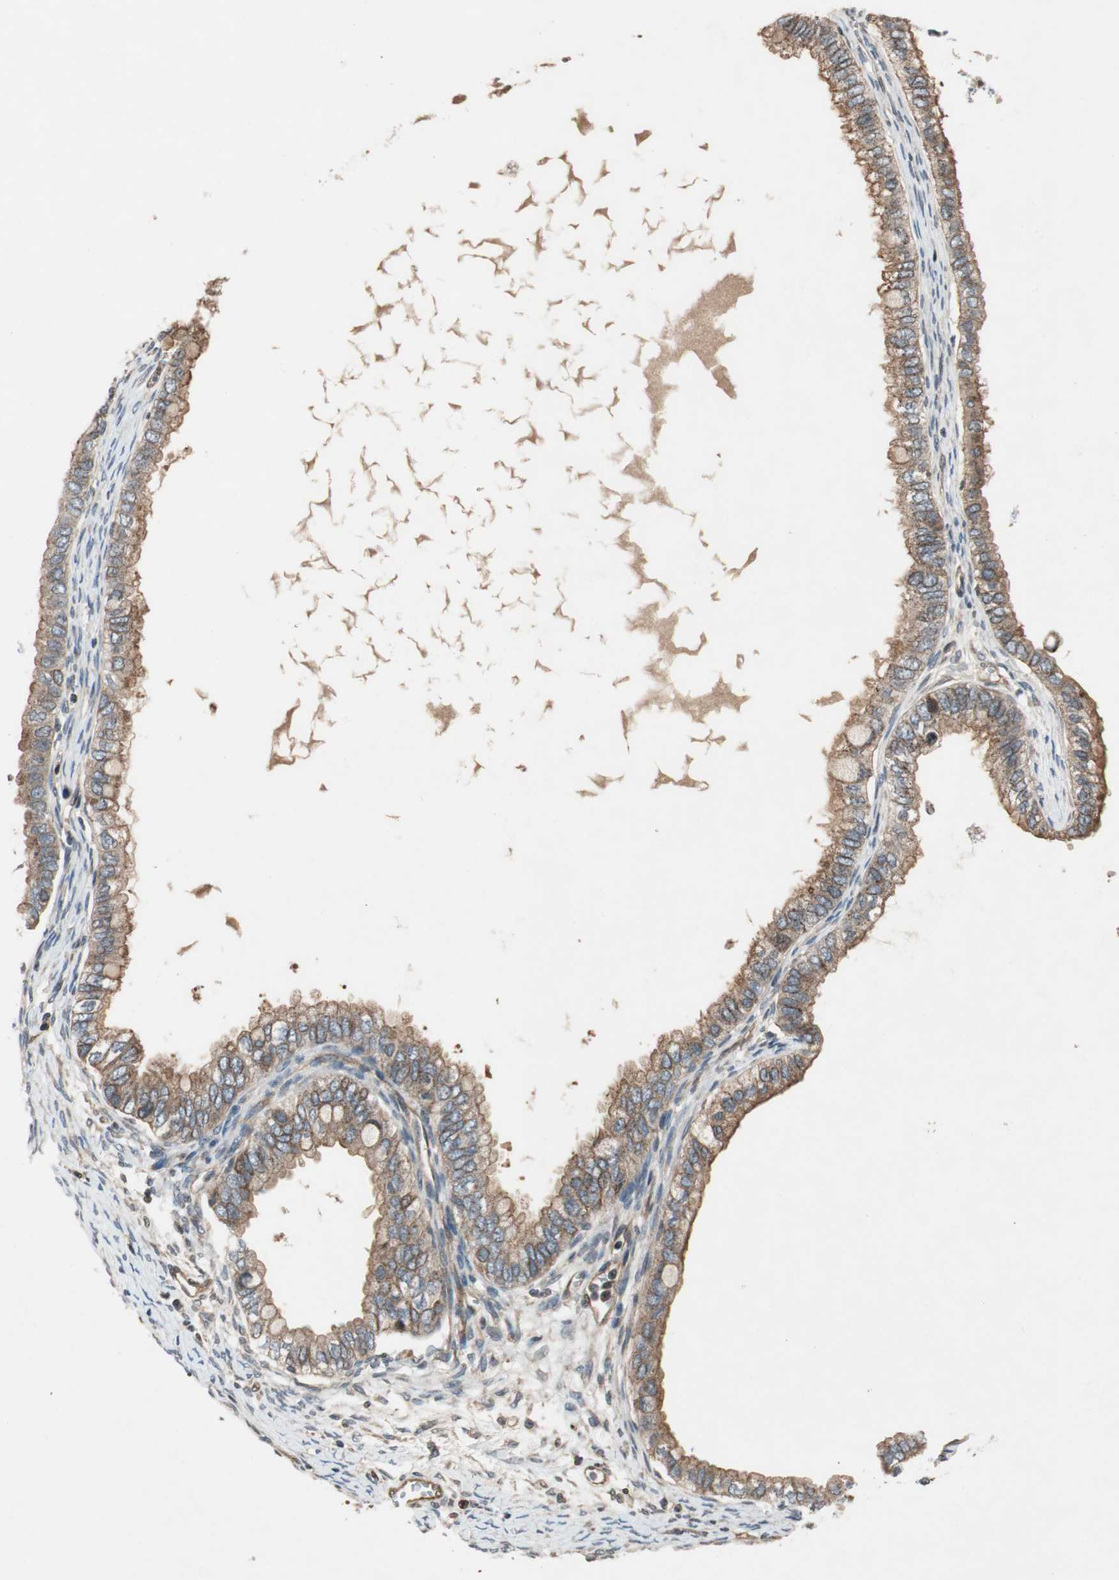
{"staining": {"intensity": "moderate", "quantity": ">75%", "location": "cytoplasmic/membranous"}, "tissue": "ovarian cancer", "cell_type": "Tumor cells", "image_type": "cancer", "snomed": [{"axis": "morphology", "description": "Cystadenocarcinoma, mucinous, NOS"}, {"axis": "topography", "description": "Ovary"}], "caption": "Immunohistochemical staining of ovarian mucinous cystadenocarcinoma exhibits medium levels of moderate cytoplasmic/membranous protein staining in about >75% of tumor cells.", "gene": "GCLM", "patient": {"sex": "female", "age": 80}}